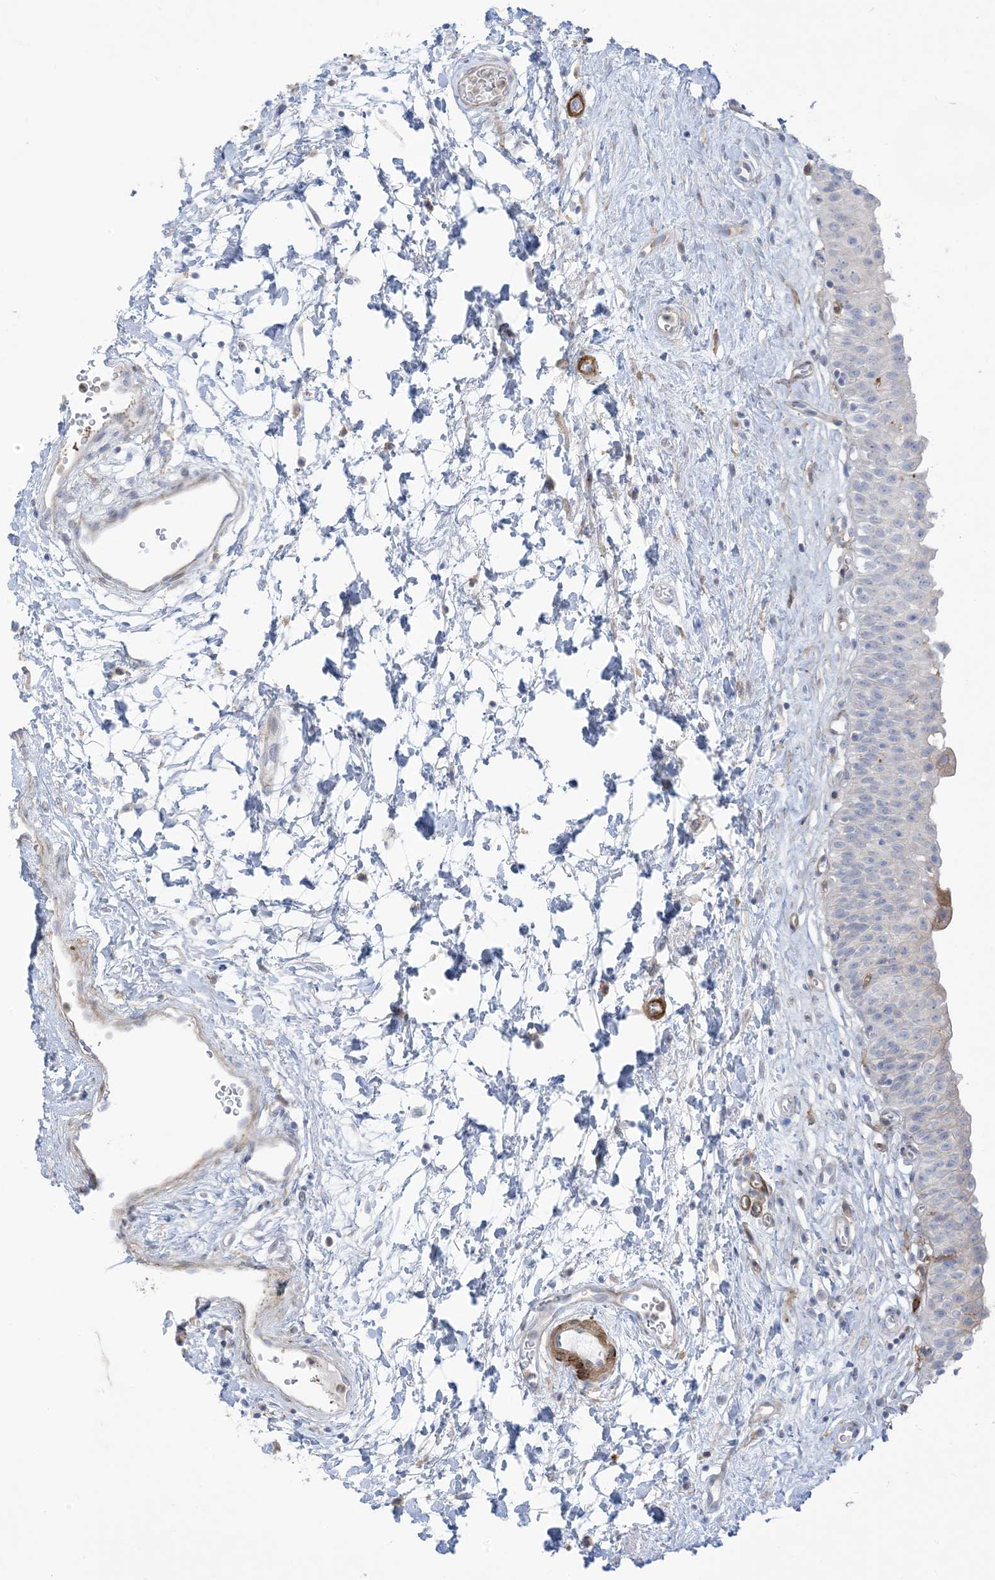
{"staining": {"intensity": "negative", "quantity": "none", "location": "none"}, "tissue": "urinary bladder", "cell_type": "Urothelial cells", "image_type": "normal", "snomed": [{"axis": "morphology", "description": "Normal tissue, NOS"}, {"axis": "topography", "description": "Urinary bladder"}], "caption": "Urothelial cells are negative for protein expression in normal human urinary bladder. (DAB (3,3'-diaminobenzidine) immunohistochemistry visualized using brightfield microscopy, high magnification).", "gene": "ICMT", "patient": {"sex": "male", "age": 51}}